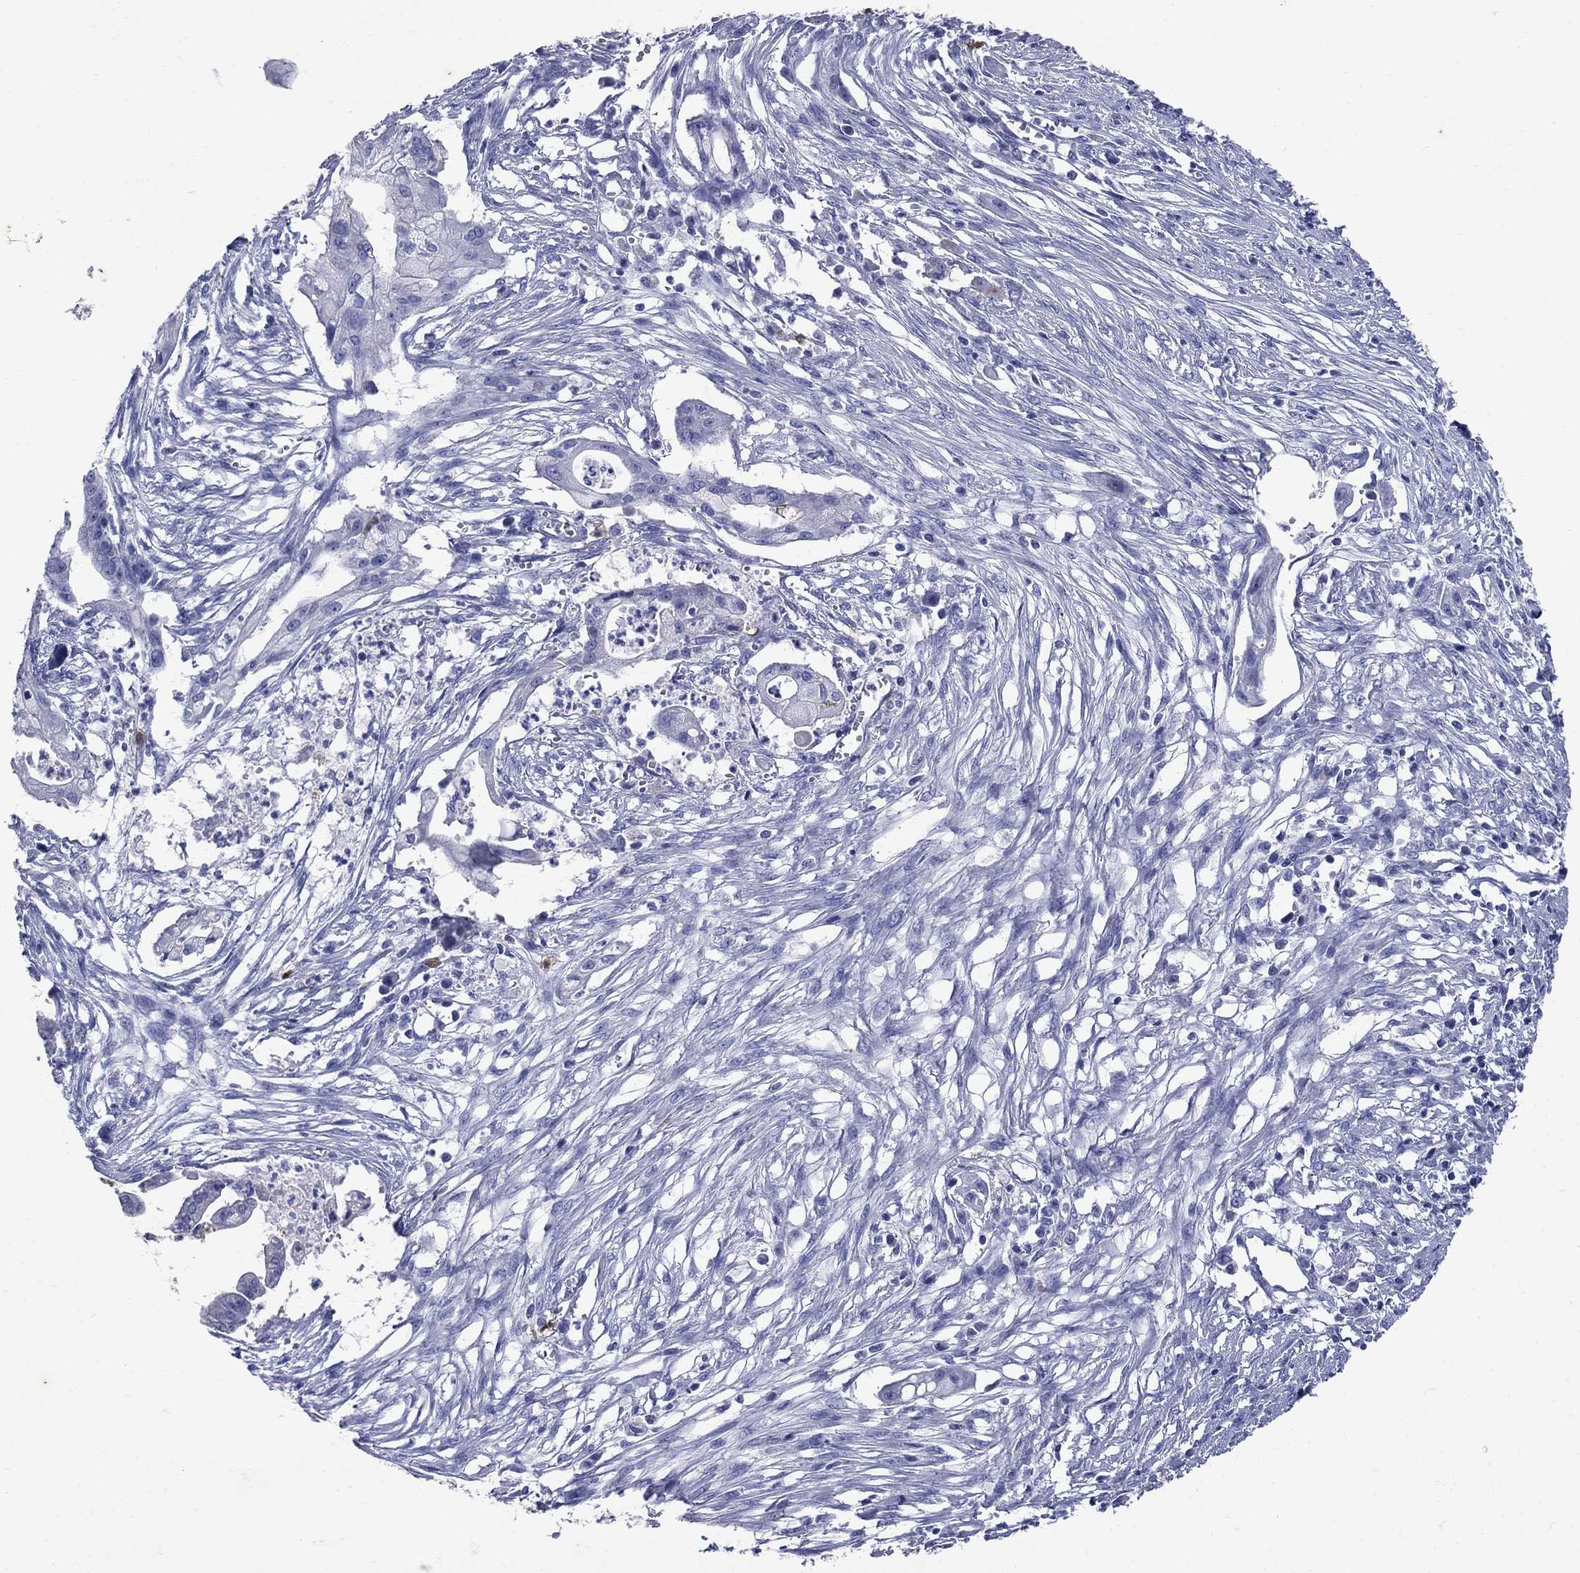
{"staining": {"intensity": "negative", "quantity": "none", "location": "none"}, "tissue": "pancreatic cancer", "cell_type": "Tumor cells", "image_type": "cancer", "snomed": [{"axis": "morphology", "description": "Normal tissue, NOS"}, {"axis": "morphology", "description": "Adenocarcinoma, NOS"}, {"axis": "topography", "description": "Pancreas"}], "caption": "Adenocarcinoma (pancreatic) stained for a protein using immunohistochemistry exhibits no positivity tumor cells.", "gene": "CD1A", "patient": {"sex": "female", "age": 58}}